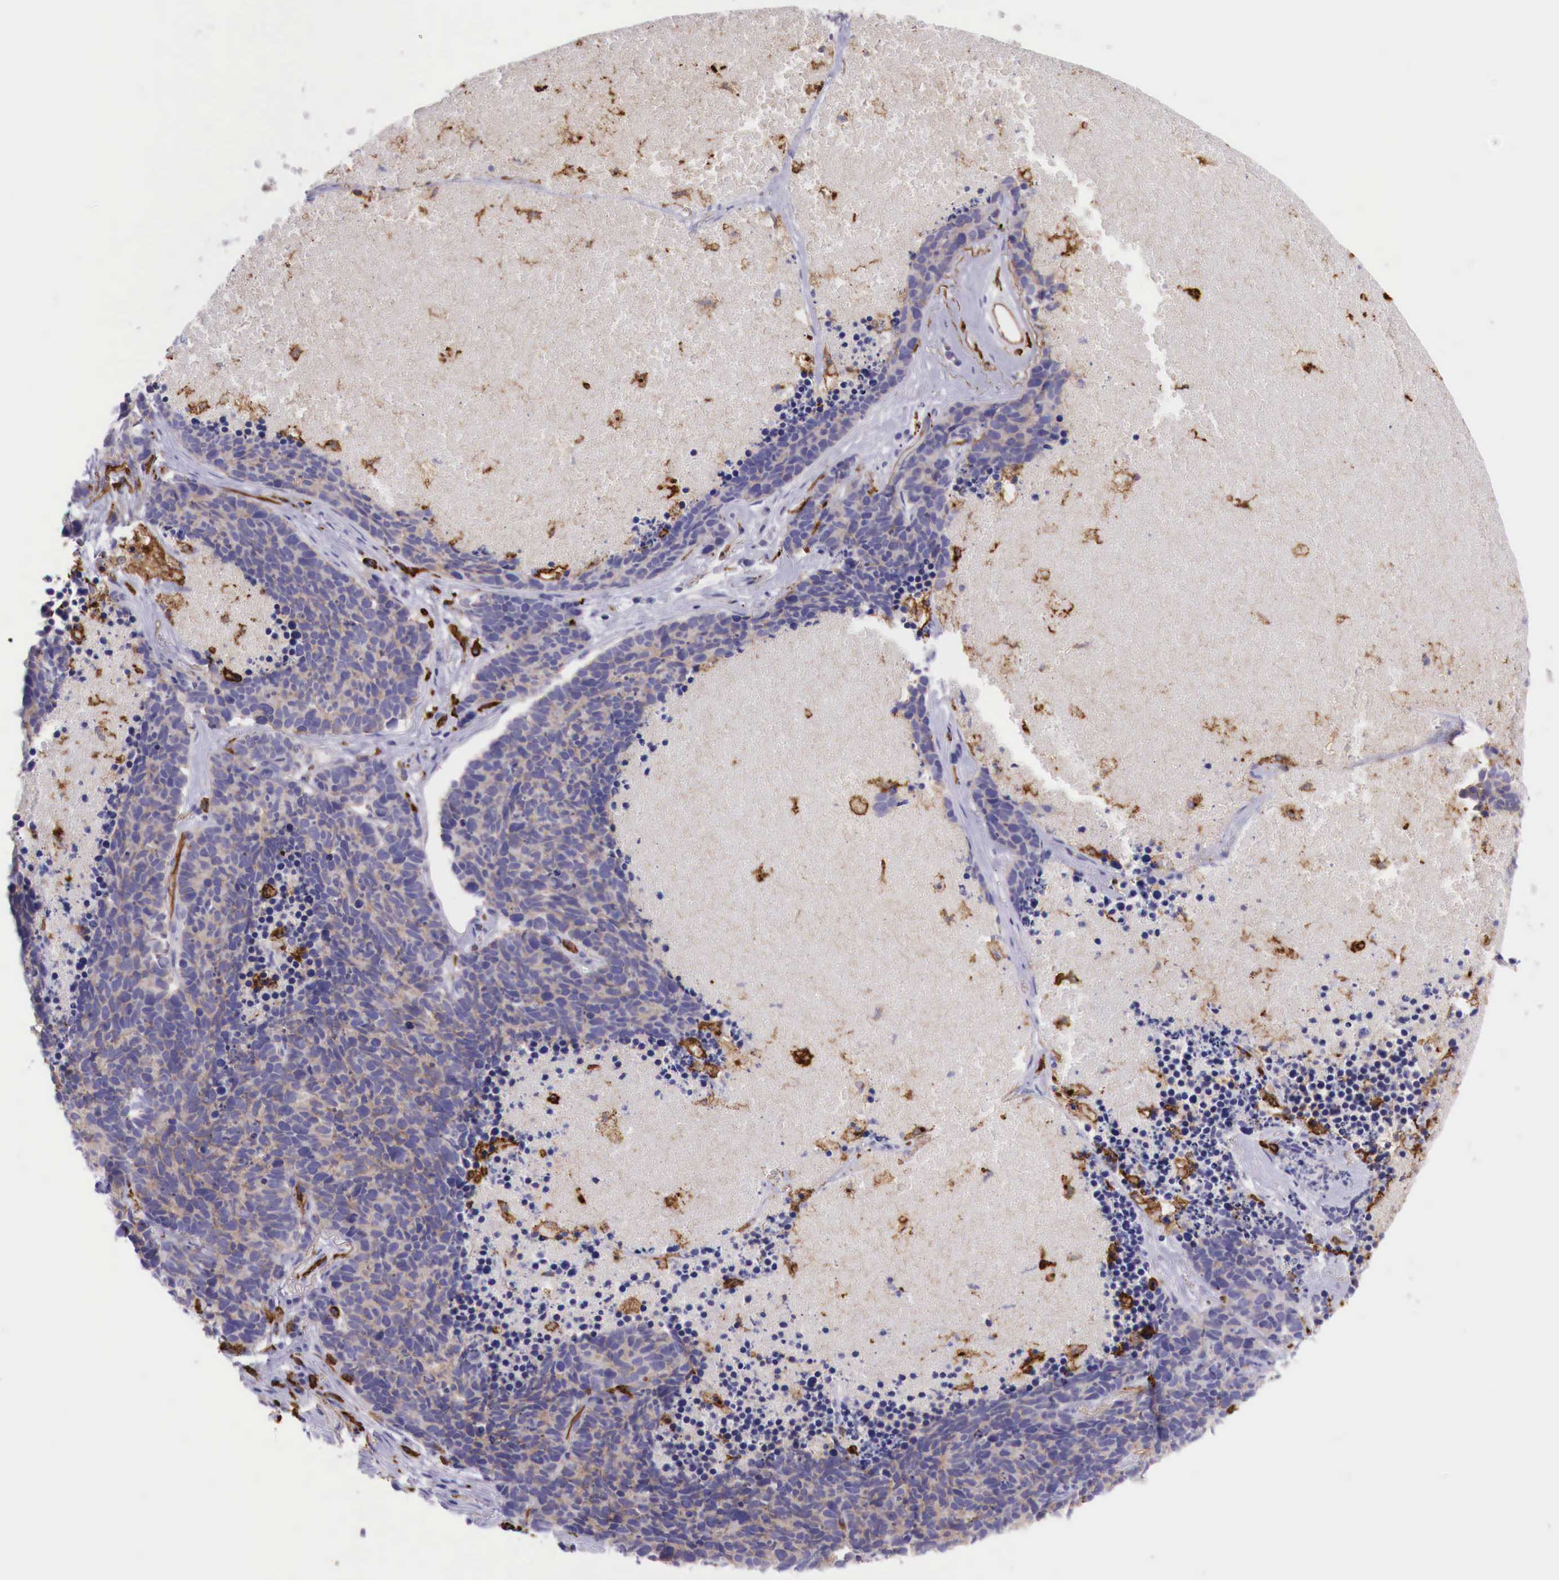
{"staining": {"intensity": "weak", "quantity": "25%-75%", "location": "cytoplasmic/membranous"}, "tissue": "lung cancer", "cell_type": "Tumor cells", "image_type": "cancer", "snomed": [{"axis": "morphology", "description": "Neoplasm, malignant, NOS"}, {"axis": "topography", "description": "Lung"}], "caption": "Protein analysis of neoplasm (malignant) (lung) tissue reveals weak cytoplasmic/membranous positivity in about 25%-75% of tumor cells. (brown staining indicates protein expression, while blue staining denotes nuclei).", "gene": "MSR1", "patient": {"sex": "female", "age": 75}}